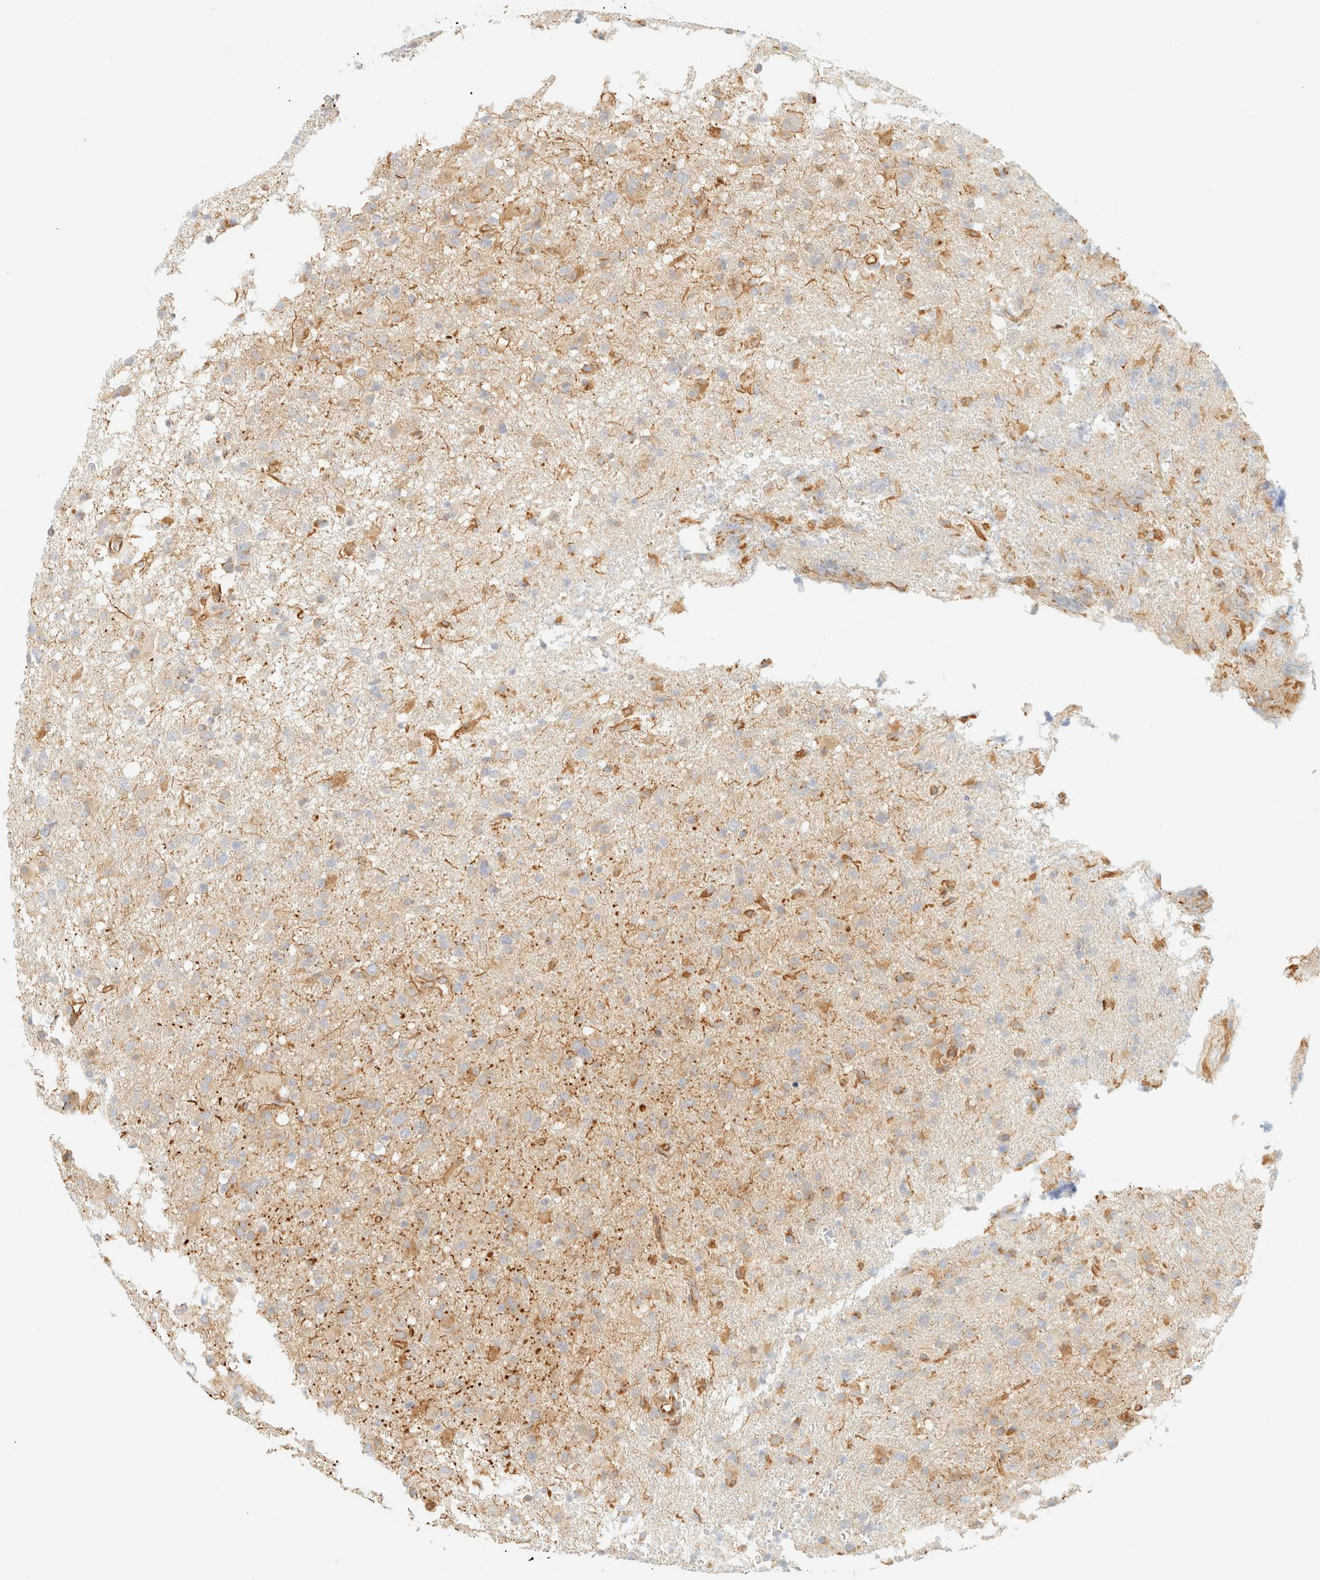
{"staining": {"intensity": "weak", "quantity": "25%-75%", "location": "cytoplasmic/membranous"}, "tissue": "glioma", "cell_type": "Tumor cells", "image_type": "cancer", "snomed": [{"axis": "morphology", "description": "Glioma, malignant, High grade"}, {"axis": "topography", "description": "Brain"}], "caption": "Human glioma stained with a protein marker displays weak staining in tumor cells.", "gene": "OTOP2", "patient": {"sex": "female", "age": 57}}